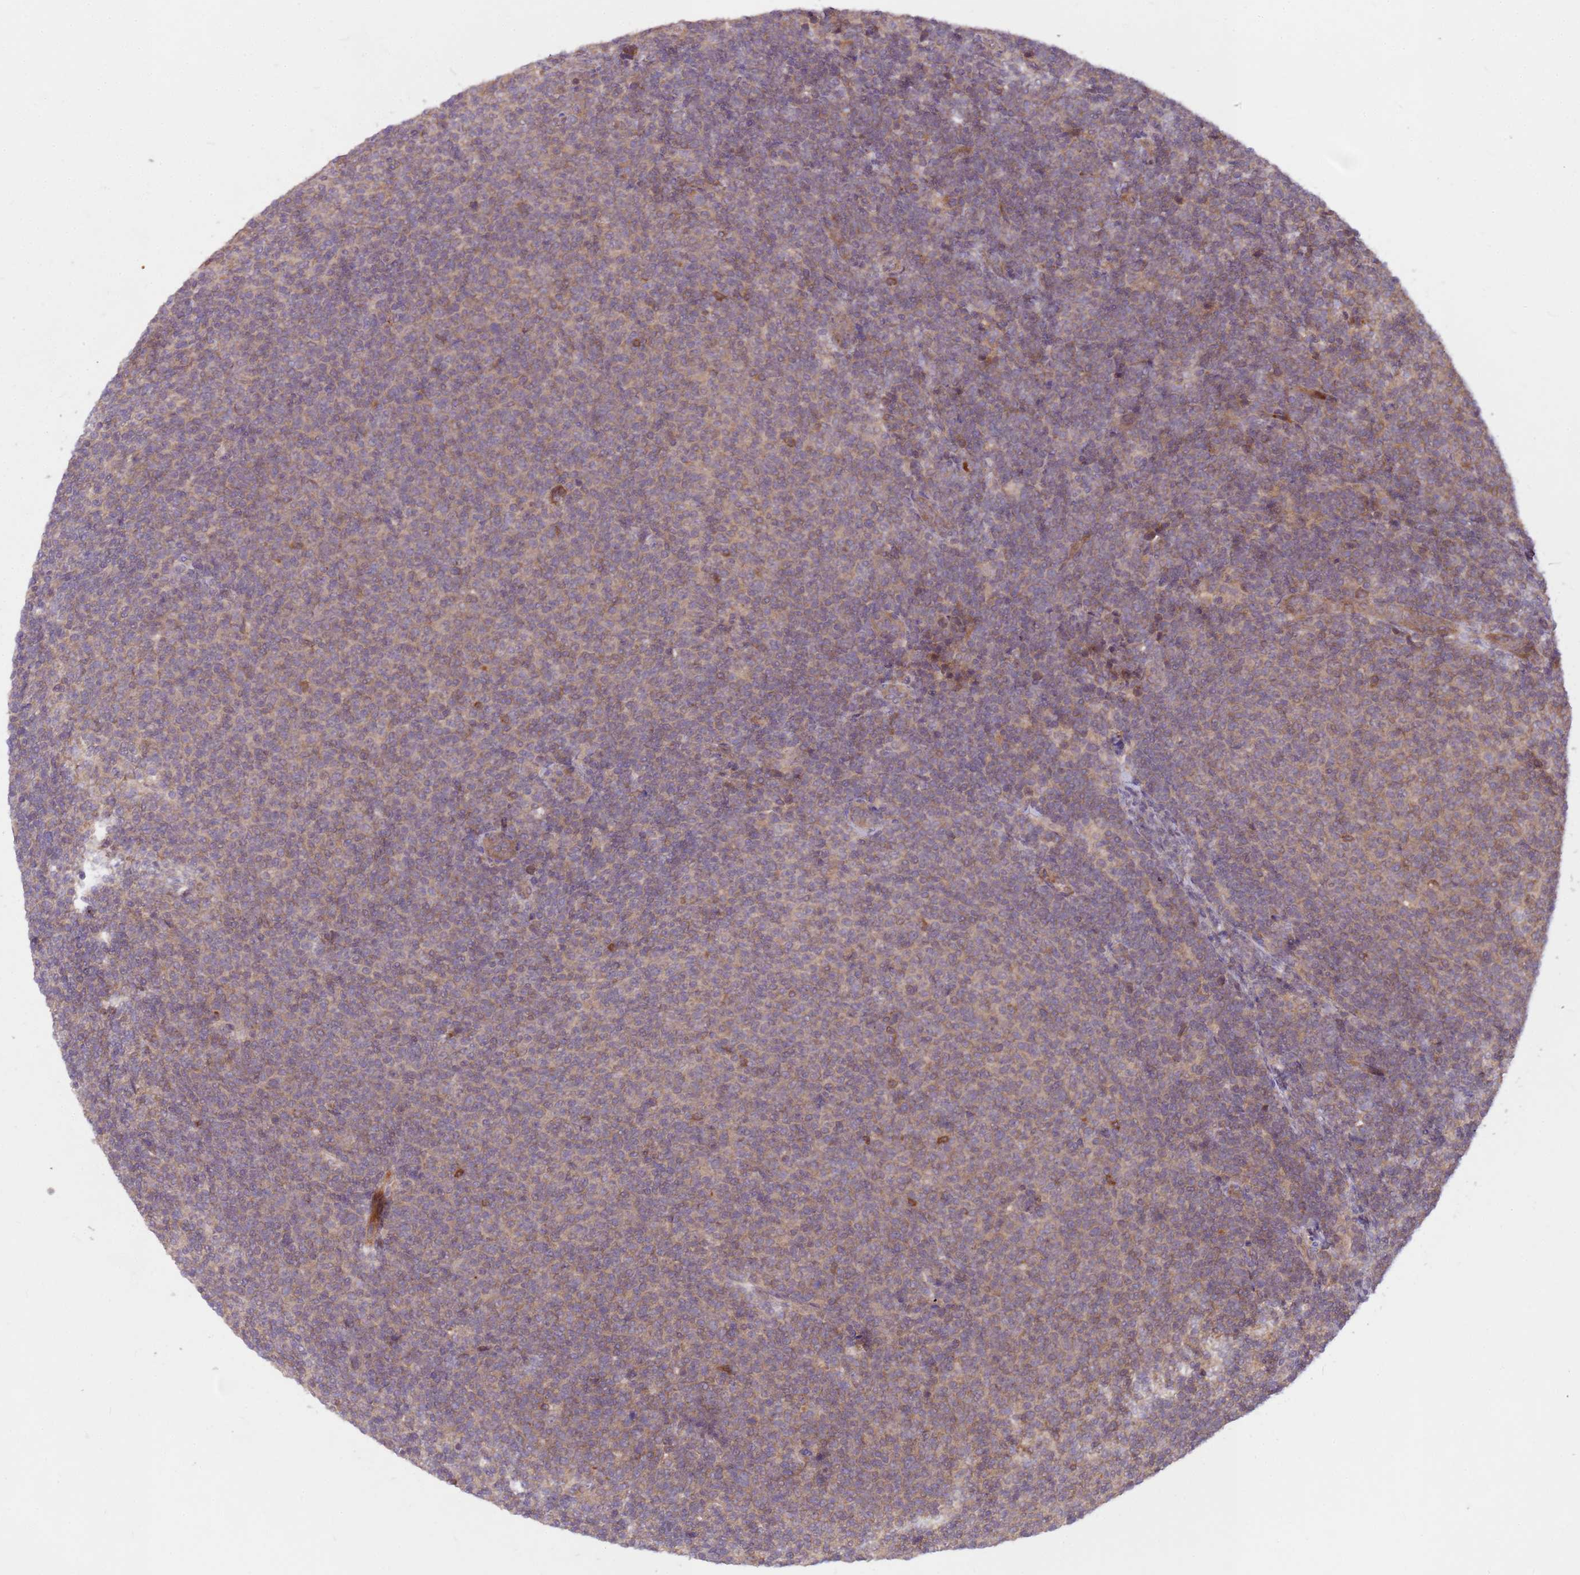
{"staining": {"intensity": "moderate", "quantity": ">75%", "location": "cytoplasmic/membranous"}, "tissue": "lymphoma", "cell_type": "Tumor cells", "image_type": "cancer", "snomed": [{"axis": "morphology", "description": "Malignant lymphoma, non-Hodgkin's type, Low grade"}, {"axis": "topography", "description": "Lymph node"}], "caption": "Tumor cells exhibit moderate cytoplasmic/membranous expression in approximately >75% of cells in lymphoma.", "gene": "PPP2CB", "patient": {"sex": "male", "age": 66}}